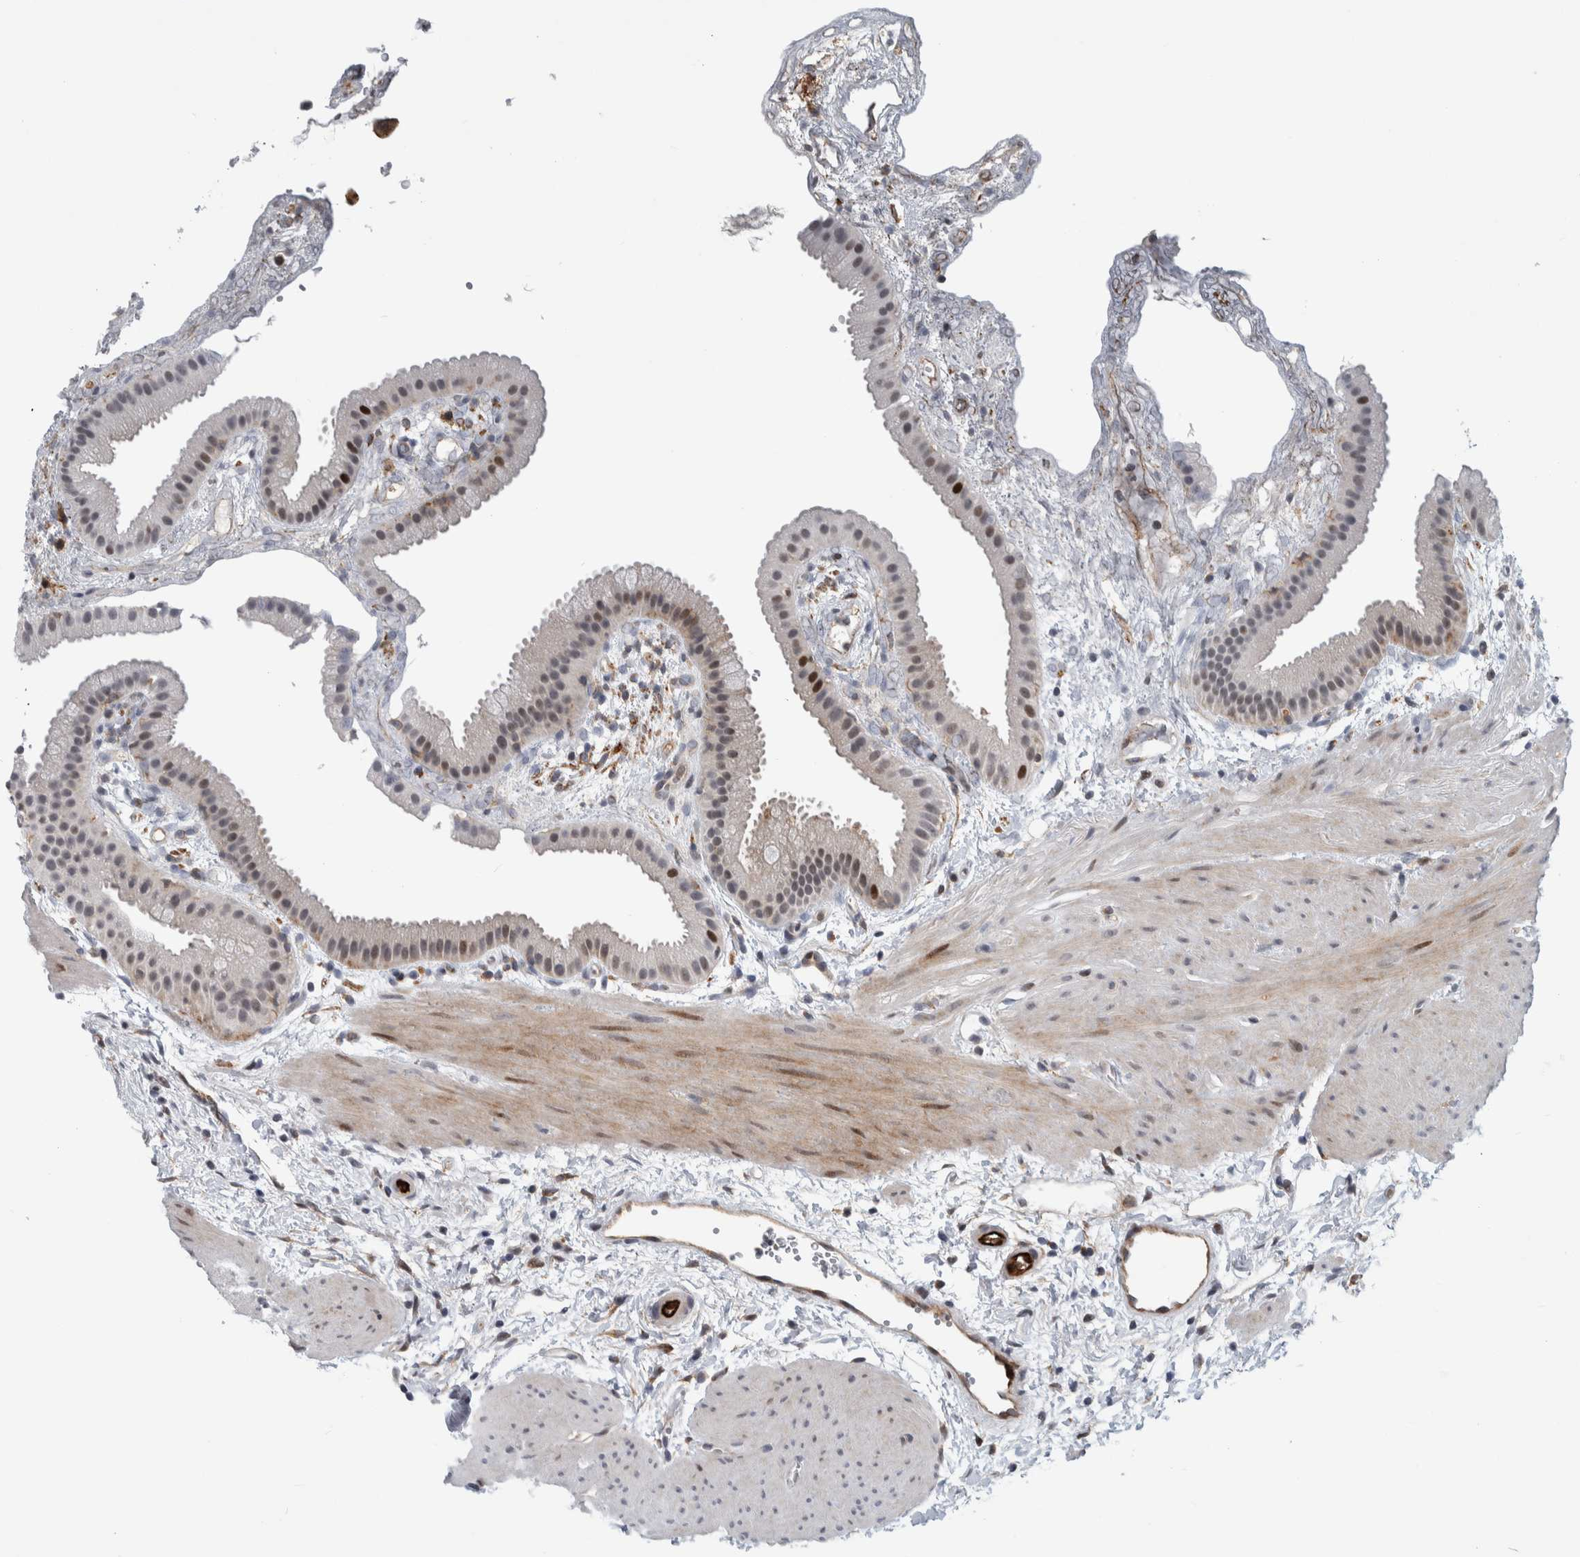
{"staining": {"intensity": "strong", "quantity": "<25%", "location": "cytoplasmic/membranous,nuclear"}, "tissue": "gallbladder", "cell_type": "Glandular cells", "image_type": "normal", "snomed": [{"axis": "morphology", "description": "Normal tissue, NOS"}, {"axis": "topography", "description": "Gallbladder"}], "caption": "Glandular cells display medium levels of strong cytoplasmic/membranous,nuclear staining in approximately <25% of cells in benign human gallbladder. (DAB = brown stain, brightfield microscopy at high magnification).", "gene": "MSL1", "patient": {"sex": "female", "age": 64}}